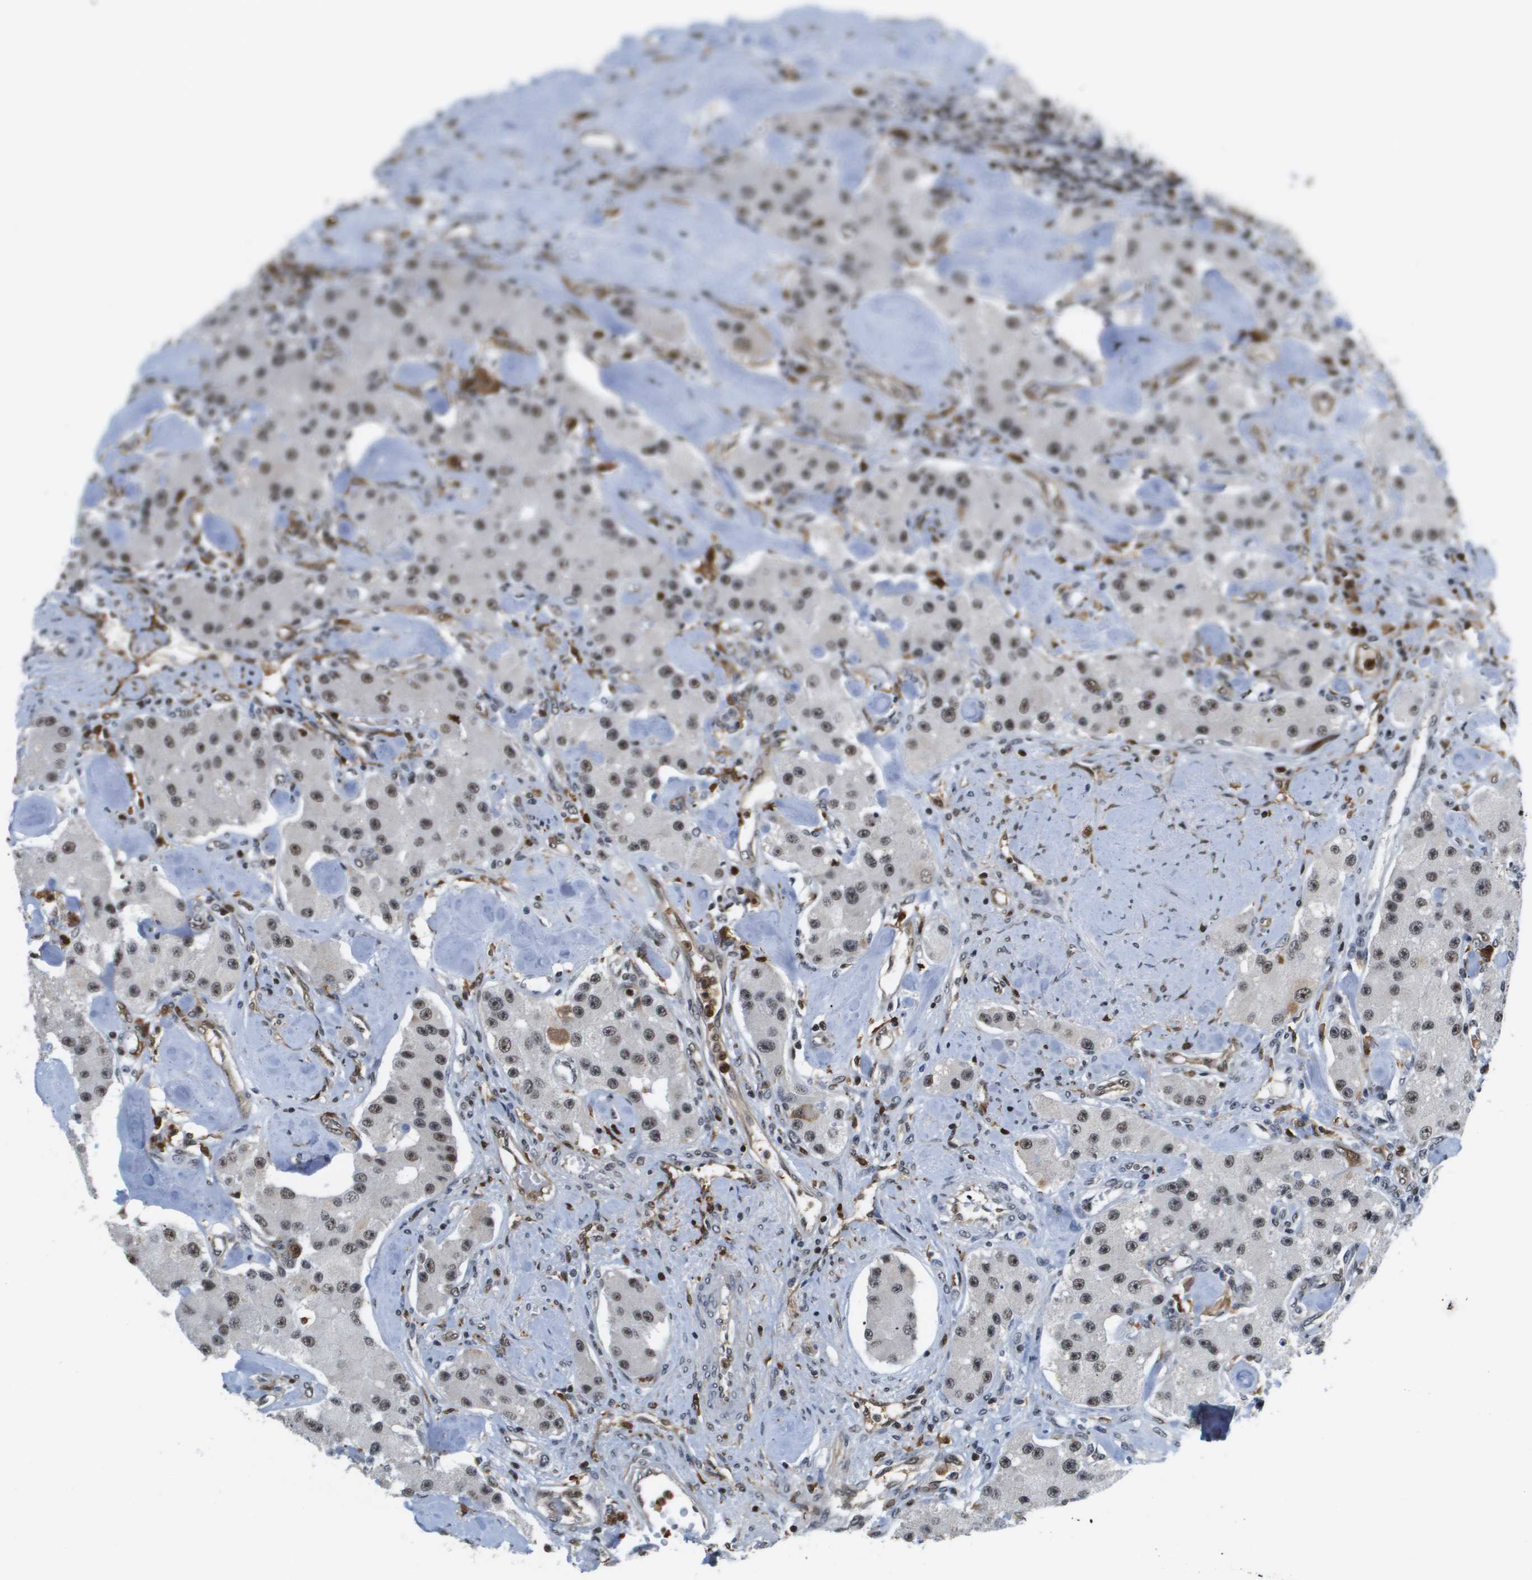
{"staining": {"intensity": "weak", "quantity": ">75%", "location": "nuclear"}, "tissue": "carcinoid", "cell_type": "Tumor cells", "image_type": "cancer", "snomed": [{"axis": "morphology", "description": "Carcinoid, malignant, NOS"}, {"axis": "topography", "description": "Pancreas"}], "caption": "Protein expression analysis of human carcinoid reveals weak nuclear positivity in about >75% of tumor cells.", "gene": "EP400", "patient": {"sex": "male", "age": 41}}